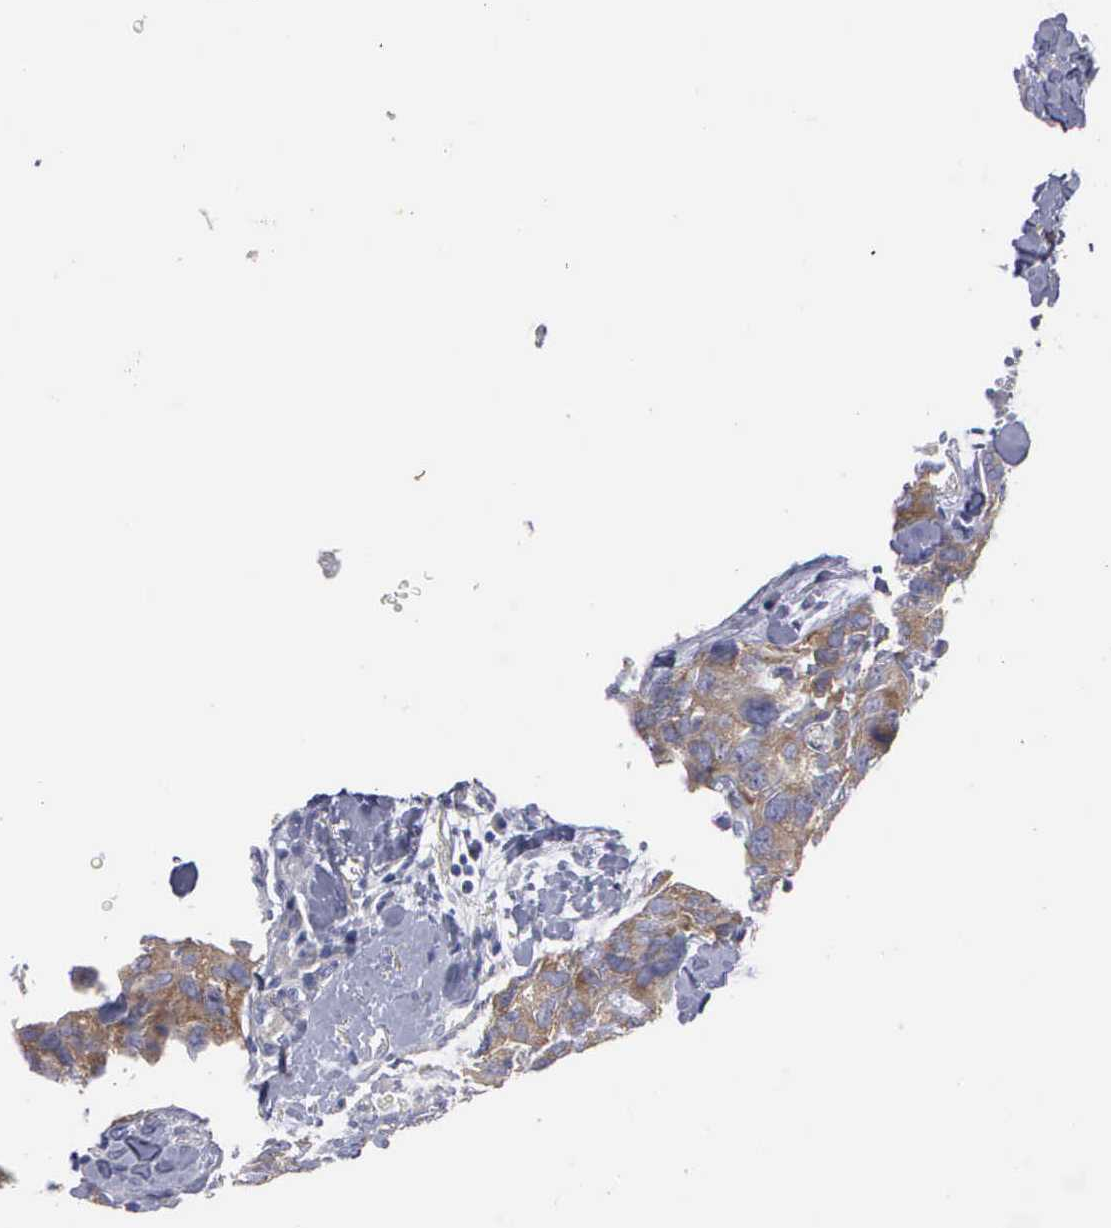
{"staining": {"intensity": "moderate", "quantity": ">75%", "location": "cytoplasmic/membranous"}, "tissue": "breast cancer", "cell_type": "Tumor cells", "image_type": "cancer", "snomed": [{"axis": "morphology", "description": "Duct carcinoma"}, {"axis": "topography", "description": "Breast"}], "caption": "IHC image of human intraductal carcinoma (breast) stained for a protein (brown), which shows medium levels of moderate cytoplasmic/membranous positivity in about >75% of tumor cells.", "gene": "CEP170B", "patient": {"sex": "female", "age": 91}}